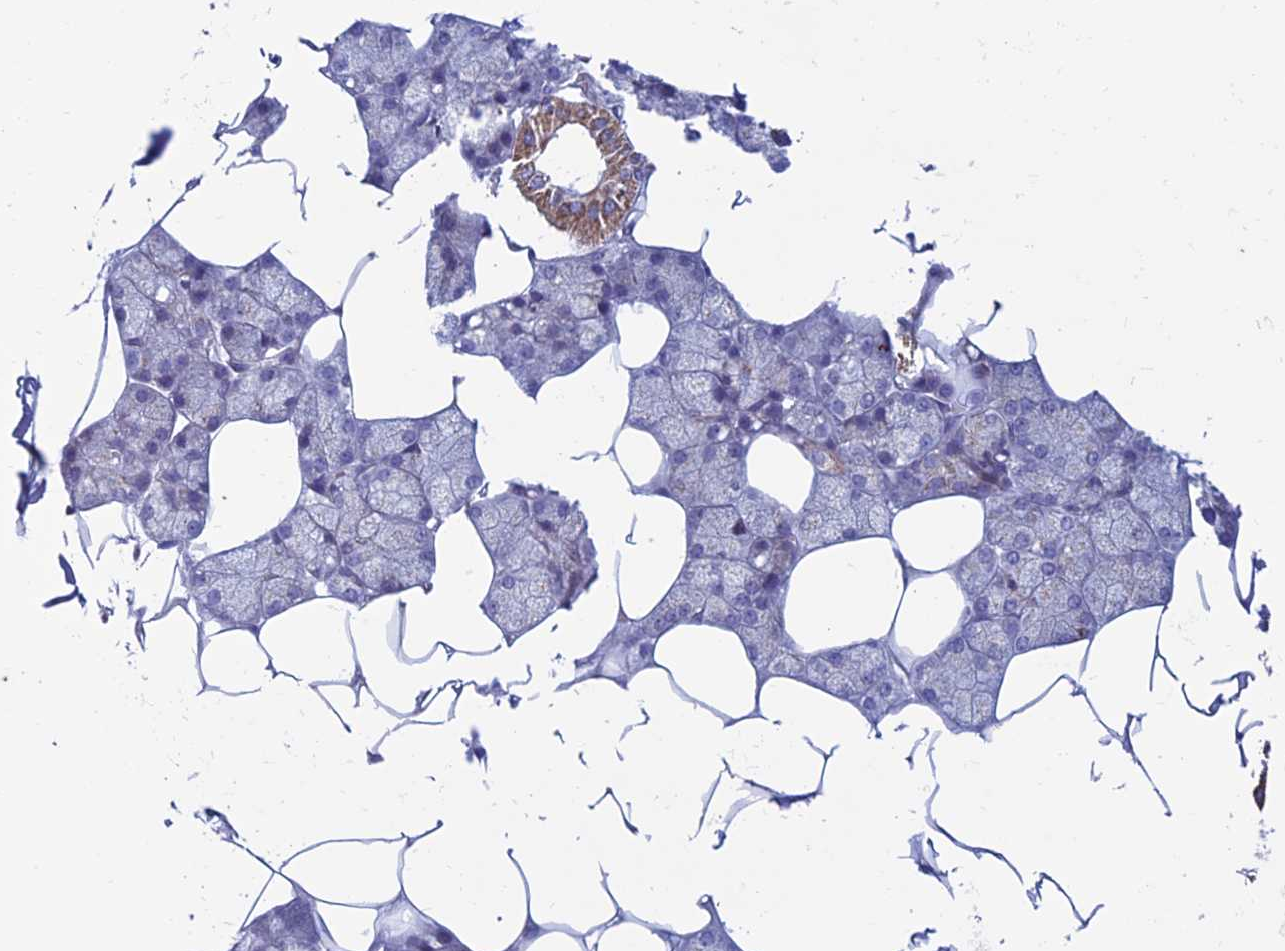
{"staining": {"intensity": "moderate", "quantity": "<25%", "location": "cytoplasmic/membranous"}, "tissue": "salivary gland", "cell_type": "Glandular cells", "image_type": "normal", "snomed": [{"axis": "morphology", "description": "Normal tissue, NOS"}, {"axis": "topography", "description": "Salivary gland"}], "caption": "Immunohistochemical staining of benign salivary gland shows <25% levels of moderate cytoplasmic/membranous protein positivity in about <25% of glandular cells. (DAB (3,3'-diaminobenzidine) IHC, brown staining for protein, blue staining for nuclei).", "gene": "ZNG1A", "patient": {"sex": "male", "age": 62}}